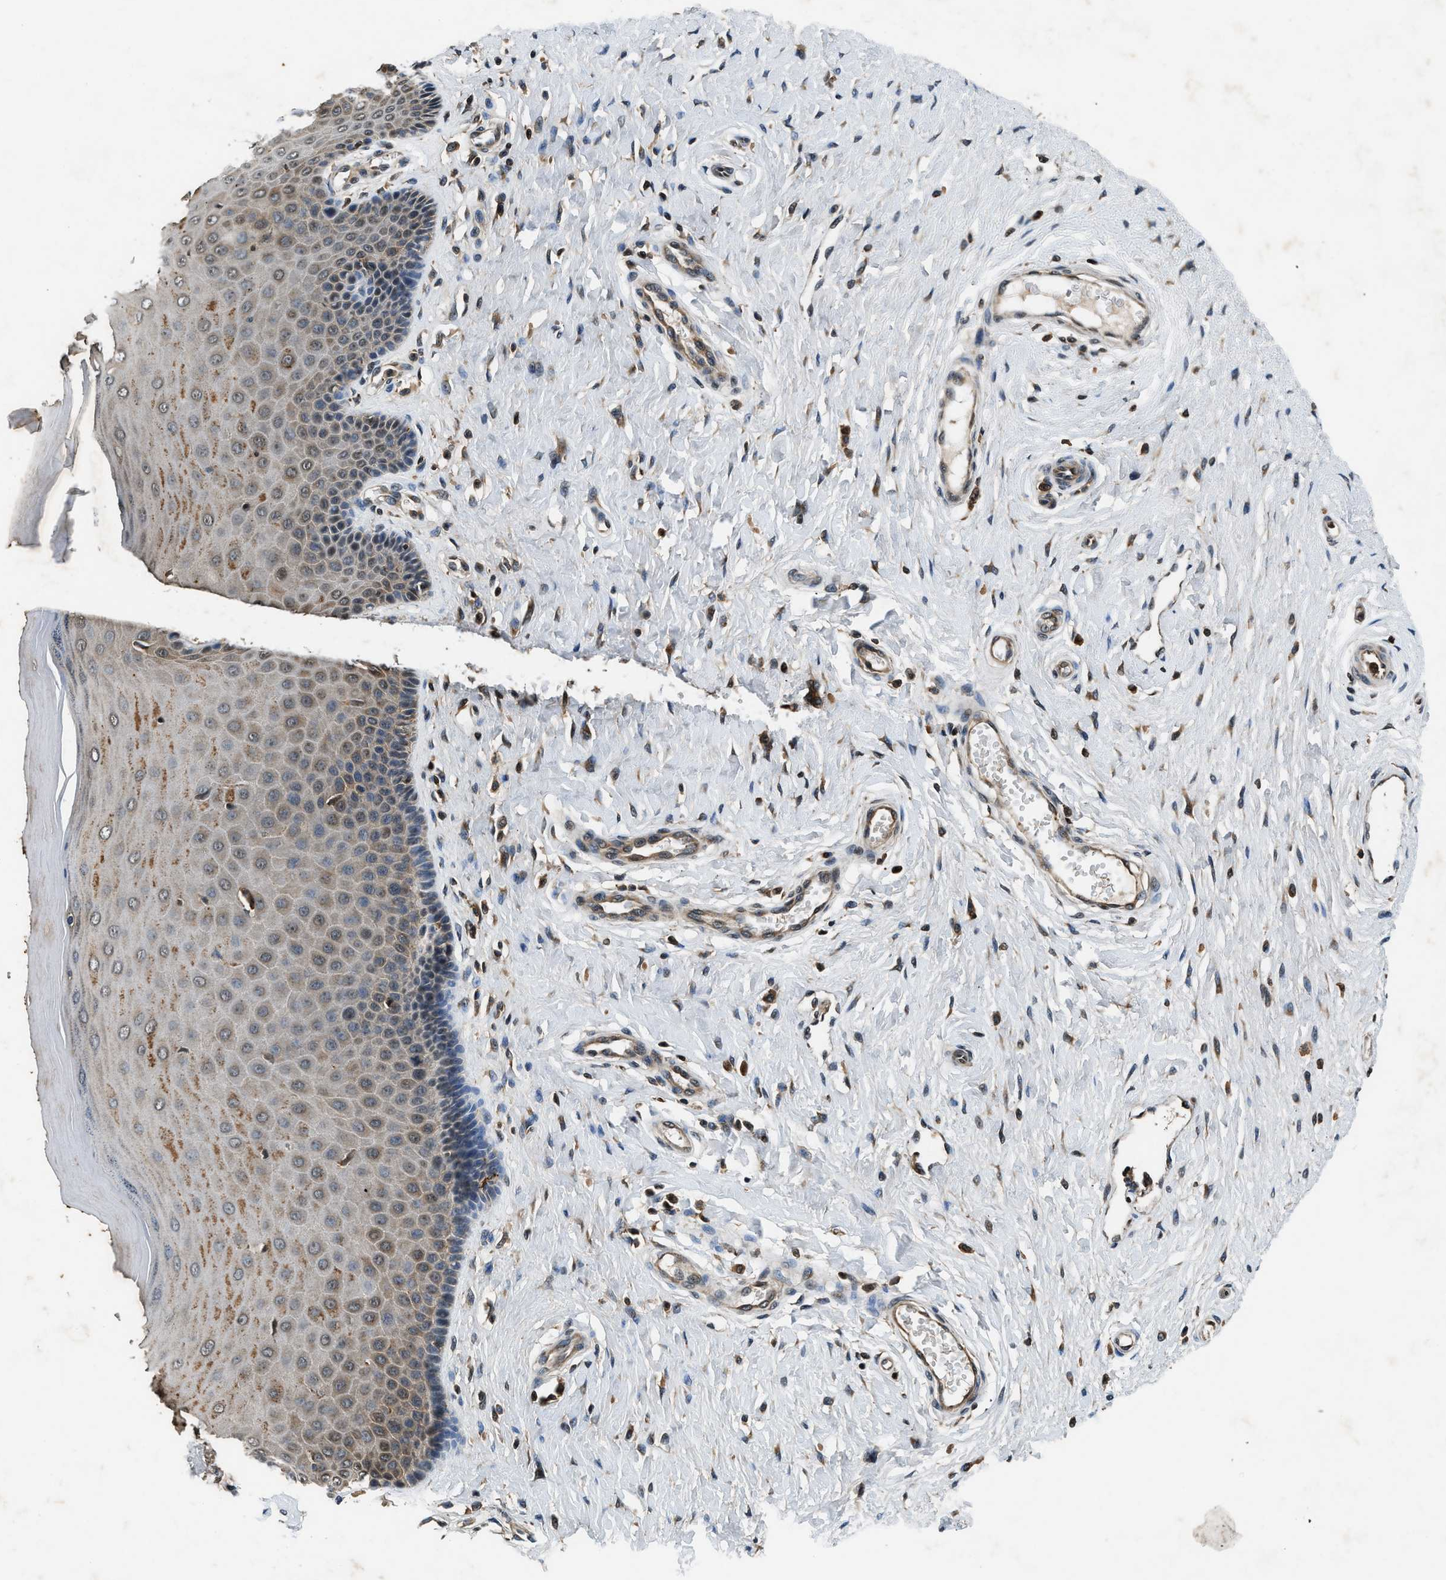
{"staining": {"intensity": "moderate", "quantity": ">75%", "location": "cytoplasmic/membranous"}, "tissue": "cervix", "cell_type": "Glandular cells", "image_type": "normal", "snomed": [{"axis": "morphology", "description": "Normal tissue, NOS"}, {"axis": "topography", "description": "Cervix"}], "caption": "Protein staining of unremarkable cervix displays moderate cytoplasmic/membranous expression in approximately >75% of glandular cells. (Brightfield microscopy of DAB IHC at high magnification).", "gene": "RPS6KB1", "patient": {"sex": "female", "age": 55}}